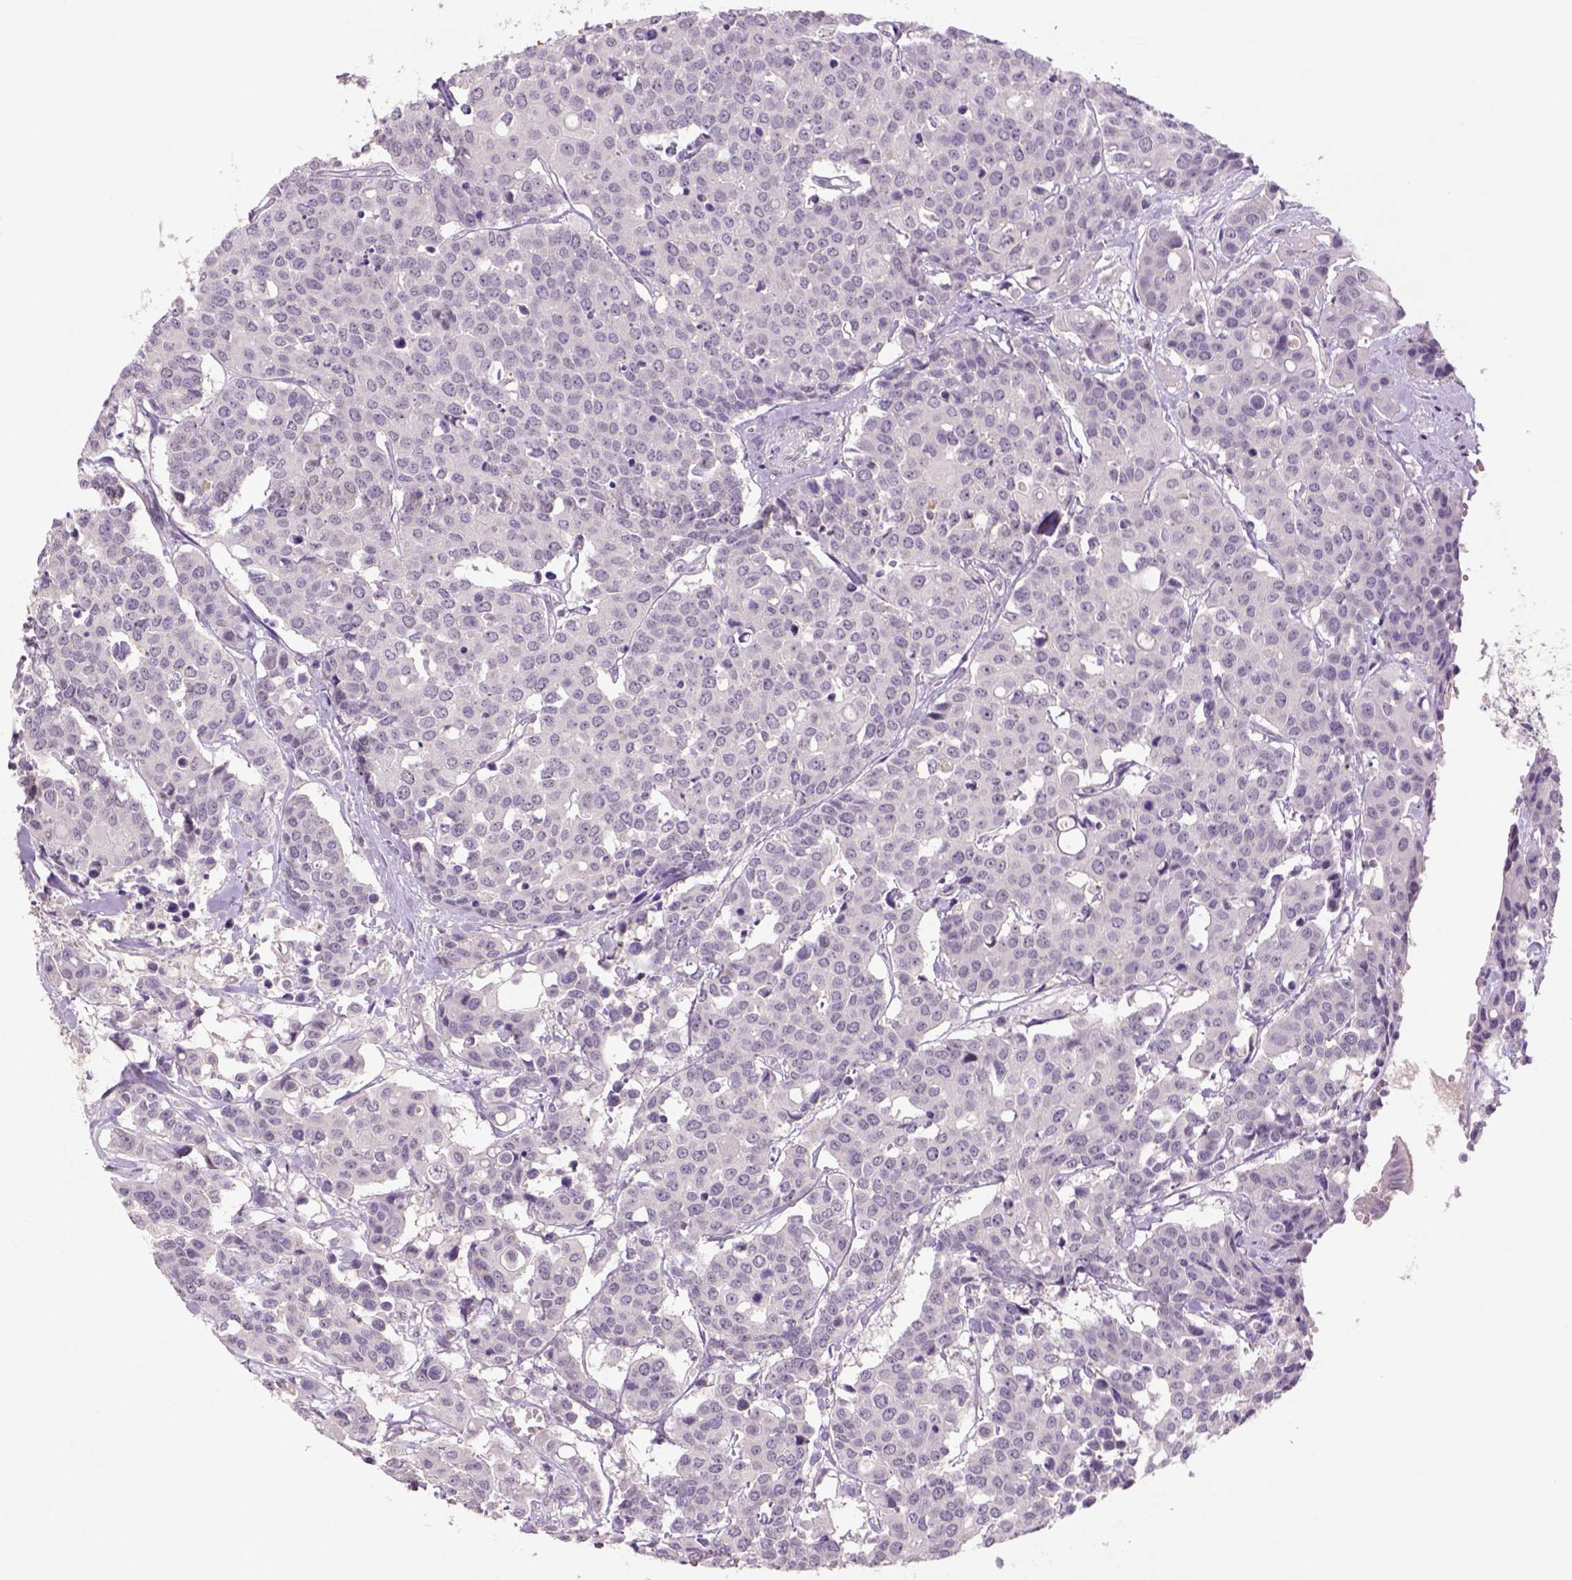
{"staining": {"intensity": "negative", "quantity": "none", "location": "none"}, "tissue": "carcinoid", "cell_type": "Tumor cells", "image_type": "cancer", "snomed": [{"axis": "morphology", "description": "Carcinoid, malignant, NOS"}, {"axis": "topography", "description": "Colon"}], "caption": "Immunohistochemistry (IHC) photomicrograph of neoplastic tissue: human carcinoid stained with DAB (3,3'-diaminobenzidine) demonstrates no significant protein positivity in tumor cells.", "gene": "NLGN2", "patient": {"sex": "male", "age": 81}}